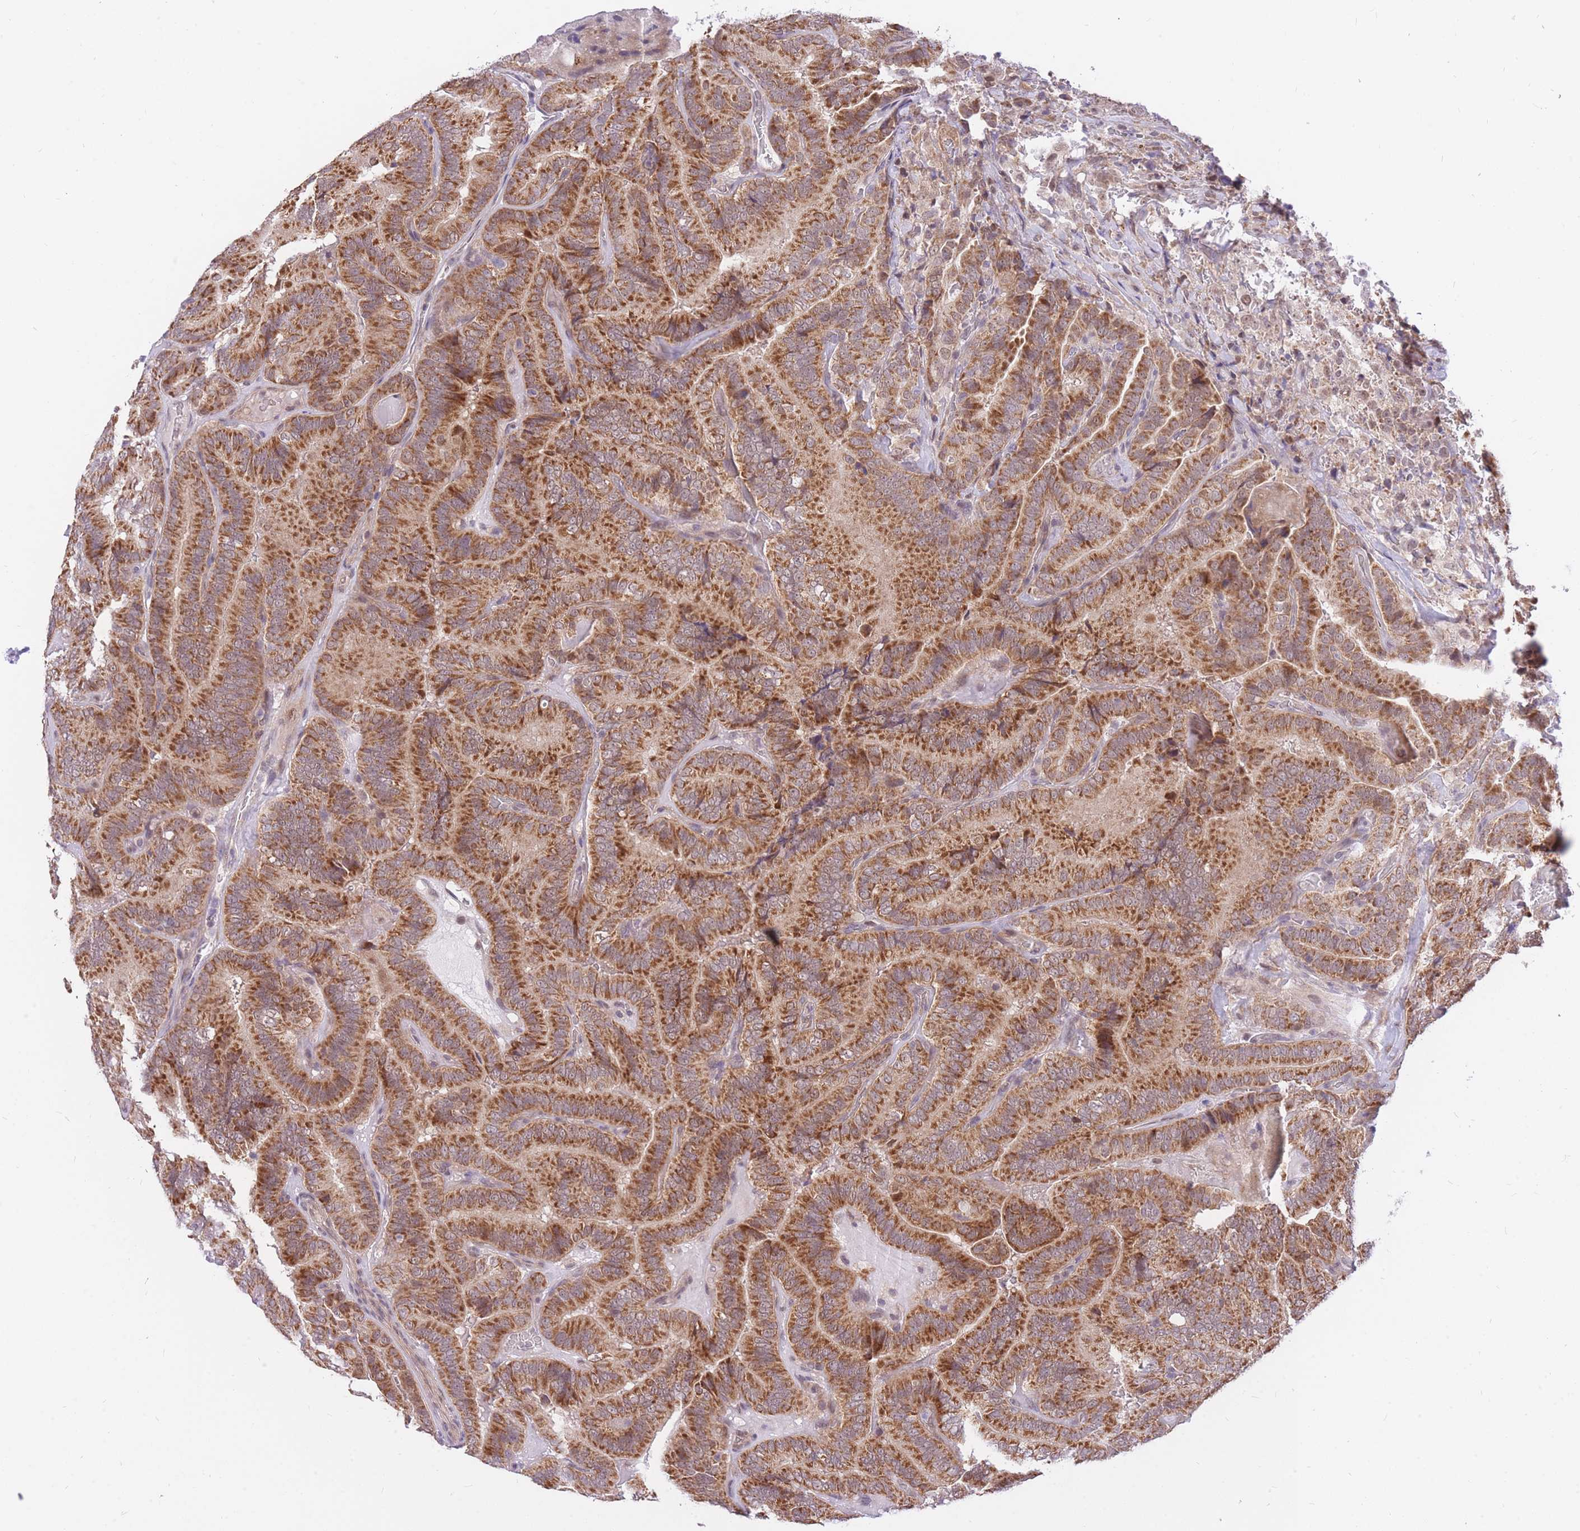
{"staining": {"intensity": "strong", "quantity": ">75%", "location": "cytoplasmic/membranous"}, "tissue": "thyroid cancer", "cell_type": "Tumor cells", "image_type": "cancer", "snomed": [{"axis": "morphology", "description": "Papillary adenocarcinoma, NOS"}, {"axis": "topography", "description": "Thyroid gland"}], "caption": "A brown stain highlights strong cytoplasmic/membranous staining of a protein in thyroid cancer (papillary adenocarcinoma) tumor cells. (Brightfield microscopy of DAB IHC at high magnification).", "gene": "MINDY2", "patient": {"sex": "male", "age": 61}}